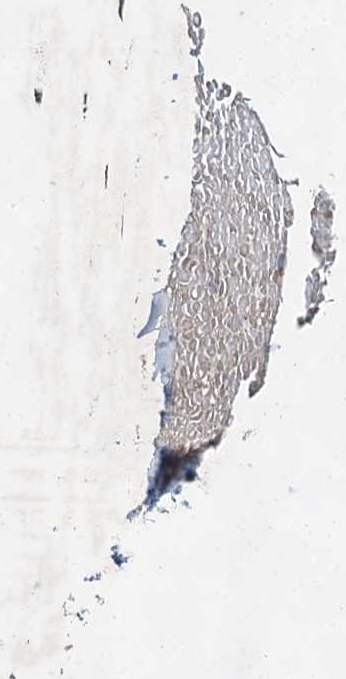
{"staining": {"intensity": "negative", "quantity": "none", "location": "none"}, "tissue": "adipose tissue", "cell_type": "Adipocytes", "image_type": "normal", "snomed": [{"axis": "morphology", "description": "Normal tissue, NOS"}, {"axis": "morphology", "description": "Basal cell carcinoma"}, {"axis": "topography", "description": "Cartilage tissue"}, {"axis": "topography", "description": "Nasopharynx"}, {"axis": "topography", "description": "Oral tissue"}], "caption": "DAB (3,3'-diaminobenzidine) immunohistochemical staining of unremarkable adipose tissue shows no significant staining in adipocytes.", "gene": "HAUS2", "patient": {"sex": "female", "age": 77}}